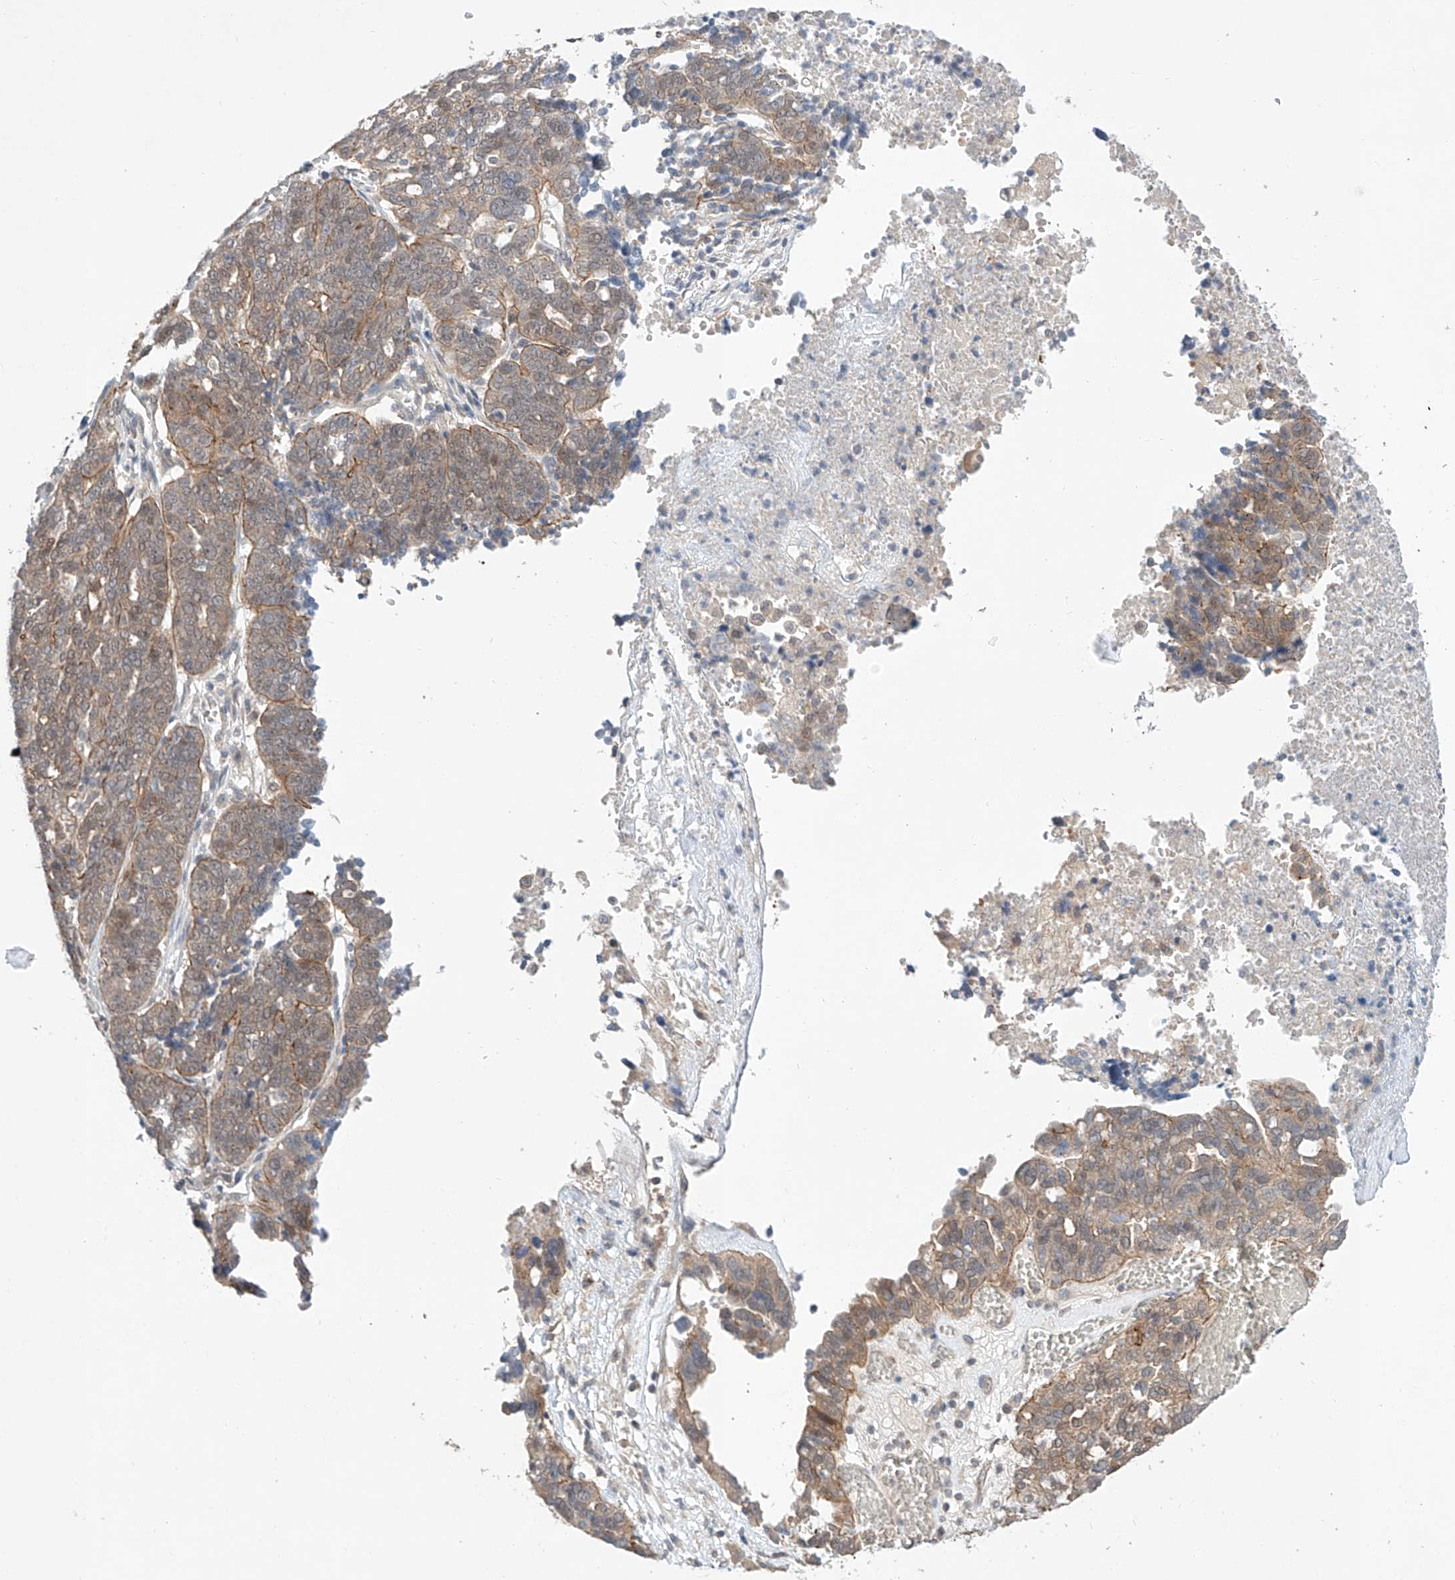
{"staining": {"intensity": "weak", "quantity": ">75%", "location": "cytoplasmic/membranous"}, "tissue": "ovarian cancer", "cell_type": "Tumor cells", "image_type": "cancer", "snomed": [{"axis": "morphology", "description": "Cystadenocarcinoma, serous, NOS"}, {"axis": "topography", "description": "Ovary"}], "caption": "High-magnification brightfield microscopy of ovarian cancer (serous cystadenocarcinoma) stained with DAB (brown) and counterstained with hematoxylin (blue). tumor cells exhibit weak cytoplasmic/membranous positivity is identified in approximately>75% of cells.", "gene": "TSR2", "patient": {"sex": "female", "age": 59}}